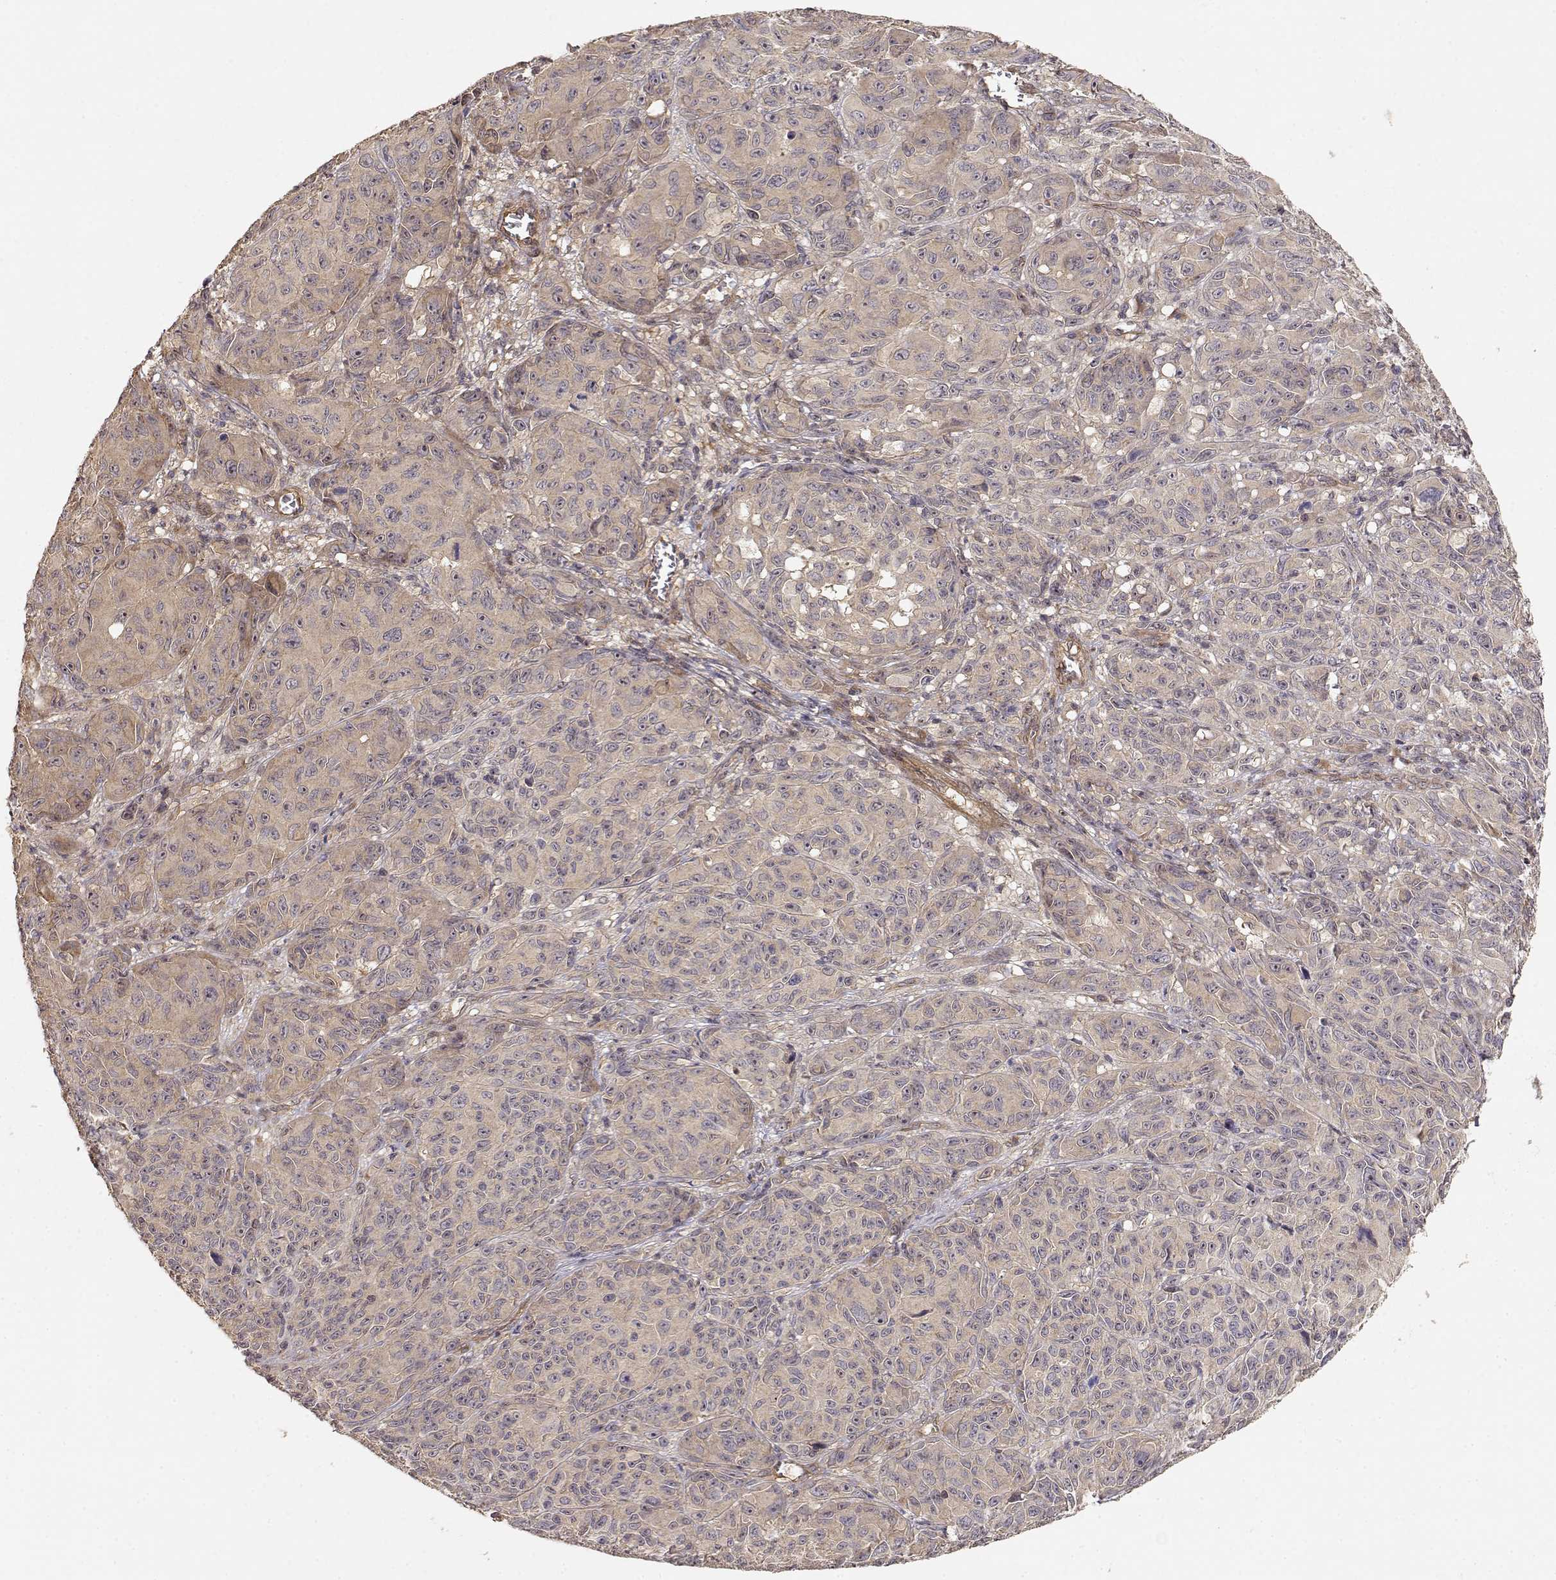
{"staining": {"intensity": "moderate", "quantity": "<25%", "location": "cytoplasmic/membranous"}, "tissue": "melanoma", "cell_type": "Tumor cells", "image_type": "cancer", "snomed": [{"axis": "morphology", "description": "Malignant melanoma, NOS"}, {"axis": "topography", "description": "Vulva, labia, clitoris and Bartholin´s gland, NO"}], "caption": "IHC (DAB (3,3'-diaminobenzidine)) staining of malignant melanoma demonstrates moderate cytoplasmic/membranous protein positivity in about <25% of tumor cells.", "gene": "PICK1", "patient": {"sex": "female", "age": 75}}